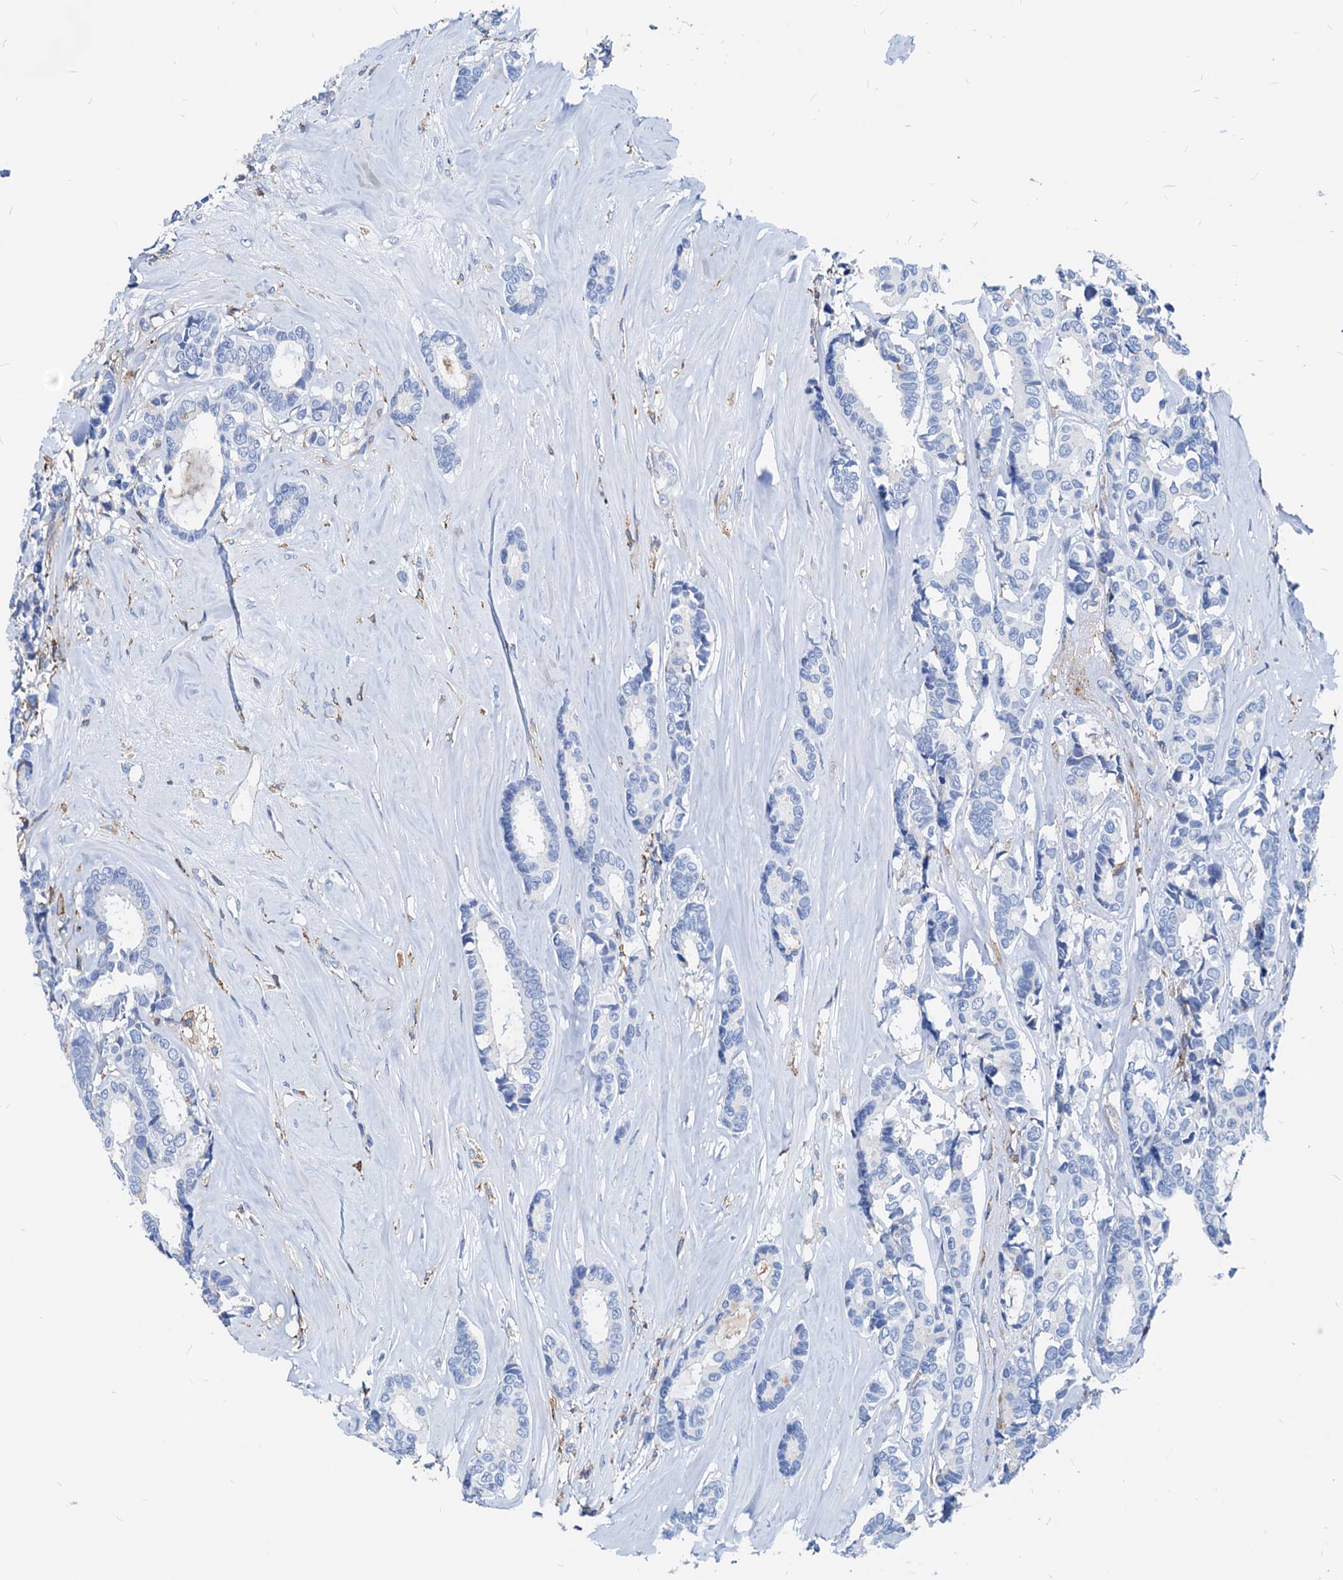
{"staining": {"intensity": "negative", "quantity": "none", "location": "none"}, "tissue": "breast cancer", "cell_type": "Tumor cells", "image_type": "cancer", "snomed": [{"axis": "morphology", "description": "Duct carcinoma"}, {"axis": "topography", "description": "Breast"}], "caption": "IHC of infiltrating ductal carcinoma (breast) displays no staining in tumor cells. The staining was performed using DAB (3,3'-diaminobenzidine) to visualize the protein expression in brown, while the nuclei were stained in blue with hematoxylin (Magnification: 20x).", "gene": "LCP2", "patient": {"sex": "female", "age": 87}}